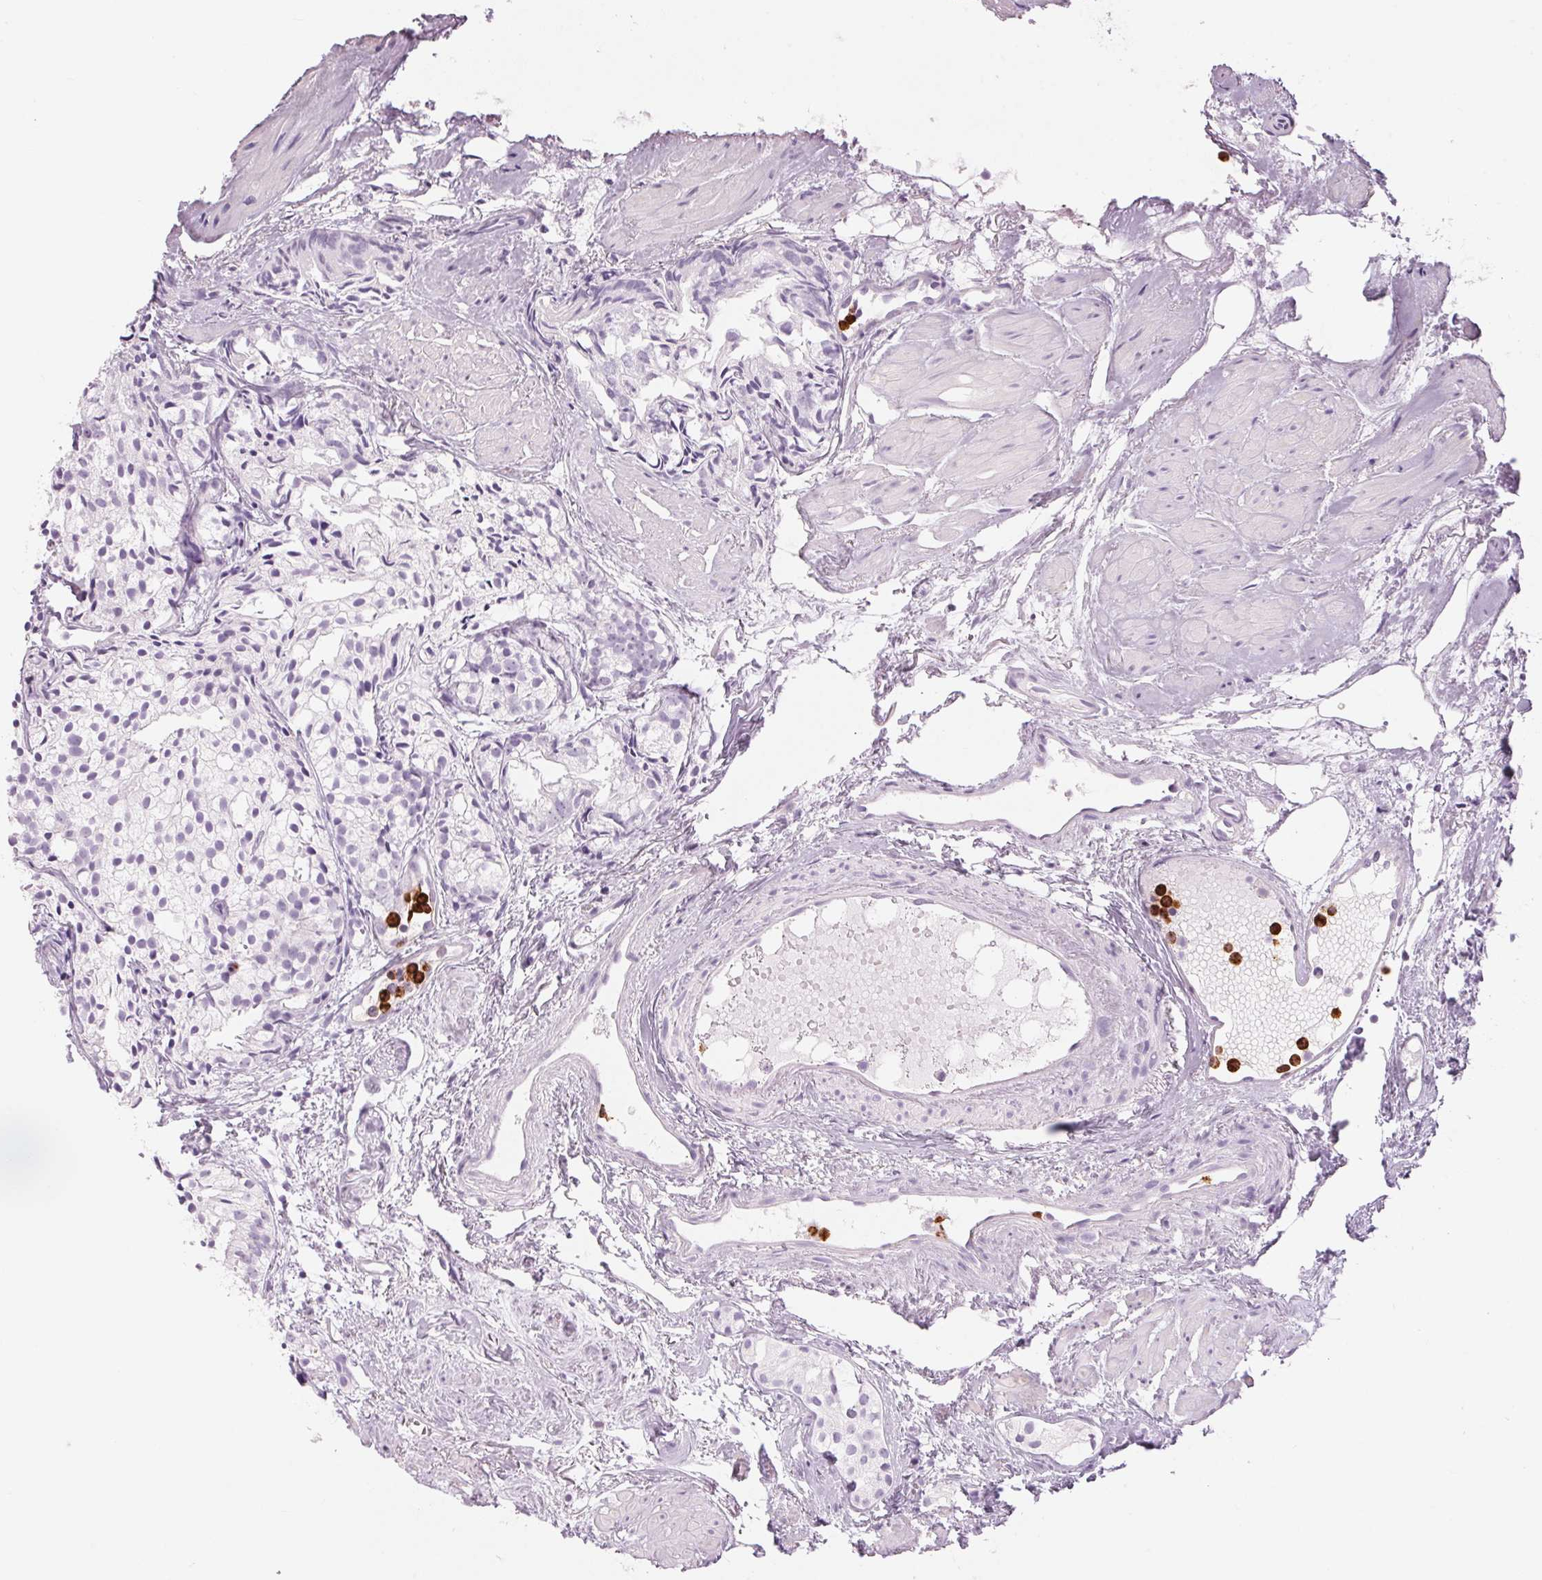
{"staining": {"intensity": "negative", "quantity": "none", "location": "none"}, "tissue": "prostate cancer", "cell_type": "Tumor cells", "image_type": "cancer", "snomed": [{"axis": "morphology", "description": "Adenocarcinoma, High grade"}, {"axis": "topography", "description": "Prostate"}], "caption": "This is an immunohistochemistry image of prostate cancer. There is no expression in tumor cells.", "gene": "KLK7", "patient": {"sex": "male", "age": 85}}